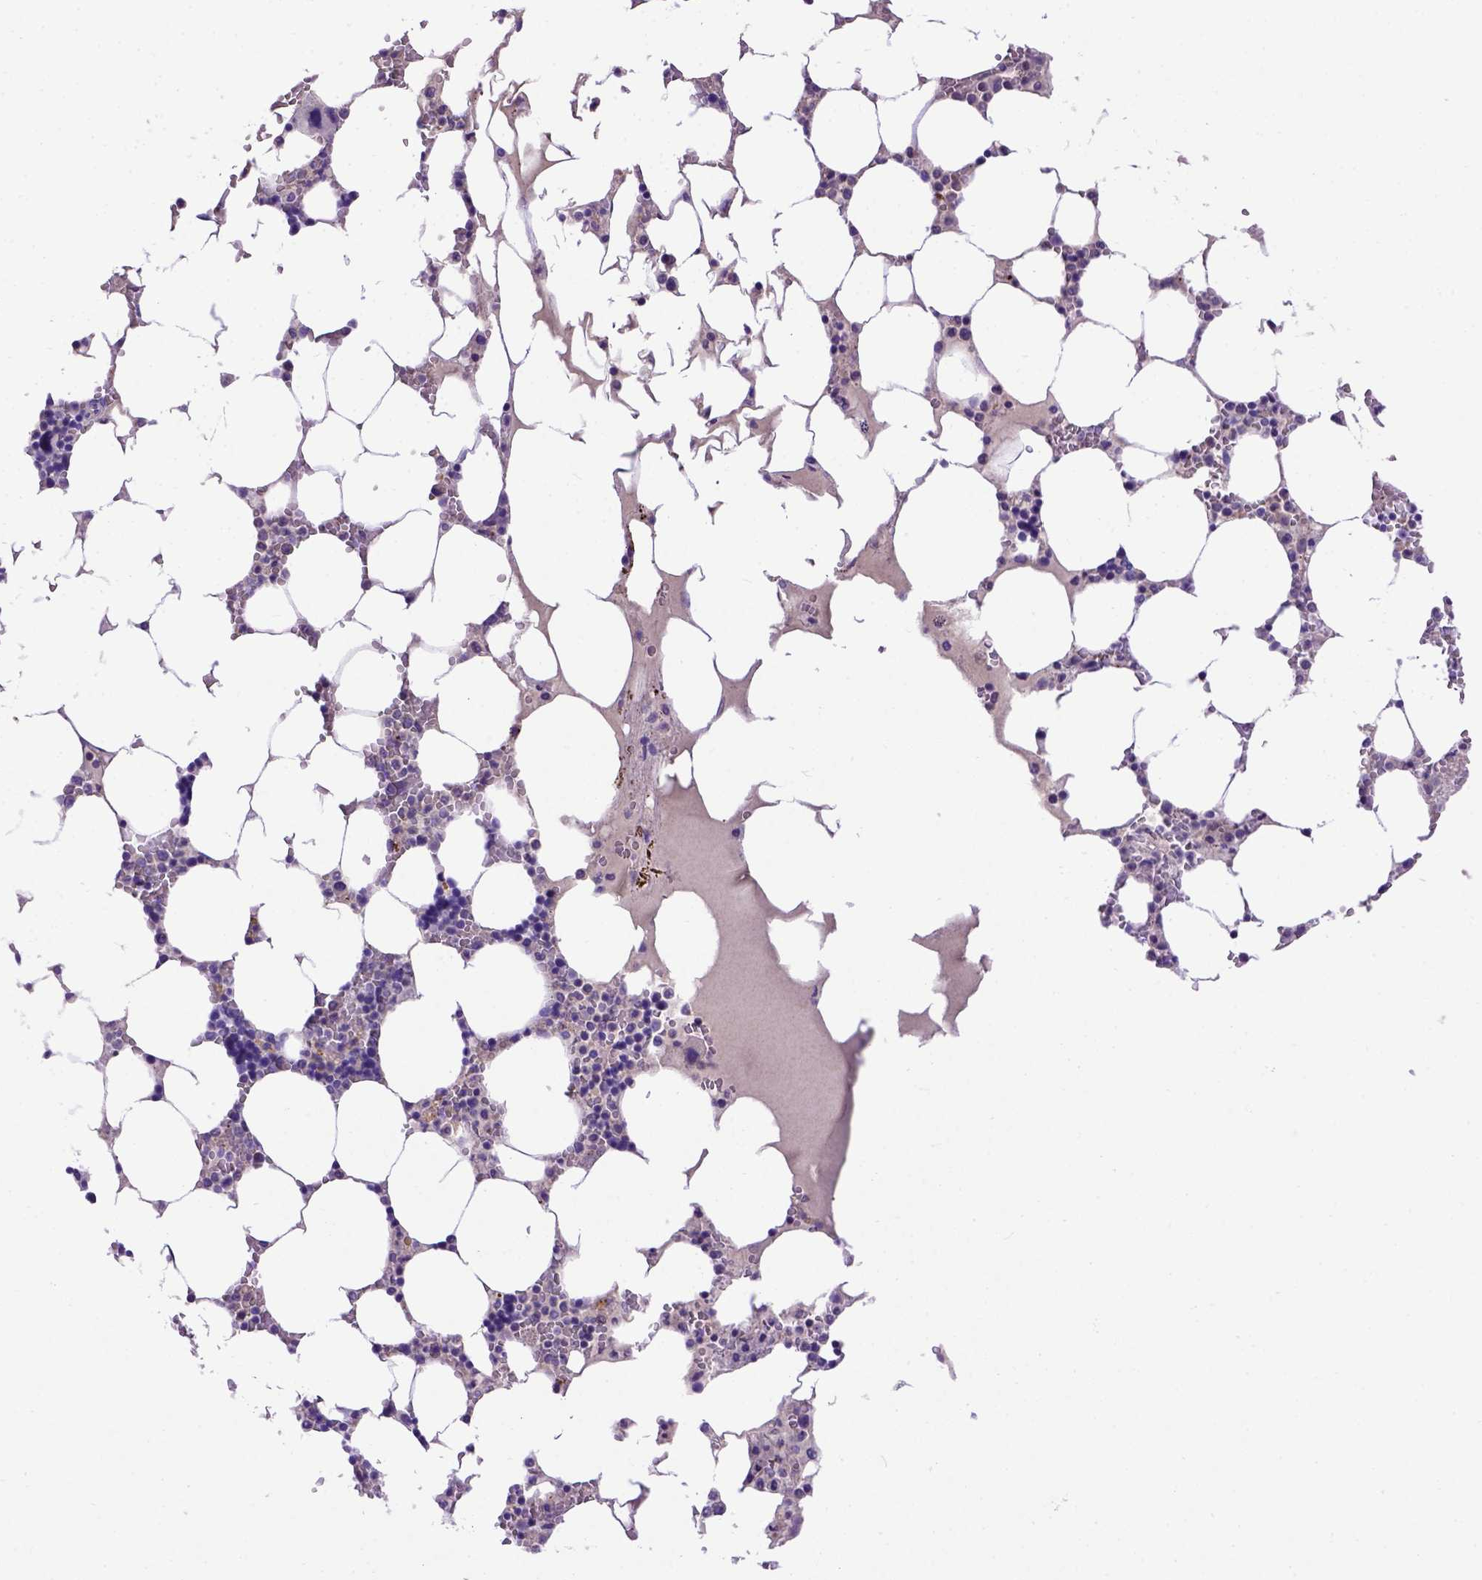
{"staining": {"intensity": "moderate", "quantity": "<25%", "location": "cytoplasmic/membranous,nuclear"}, "tissue": "bone marrow", "cell_type": "Hematopoietic cells", "image_type": "normal", "snomed": [{"axis": "morphology", "description": "Normal tissue, NOS"}, {"axis": "topography", "description": "Bone marrow"}], "caption": "The histopathology image displays a brown stain indicating the presence of a protein in the cytoplasmic/membranous,nuclear of hematopoietic cells in bone marrow.", "gene": "ADAM12", "patient": {"sex": "male", "age": 64}}